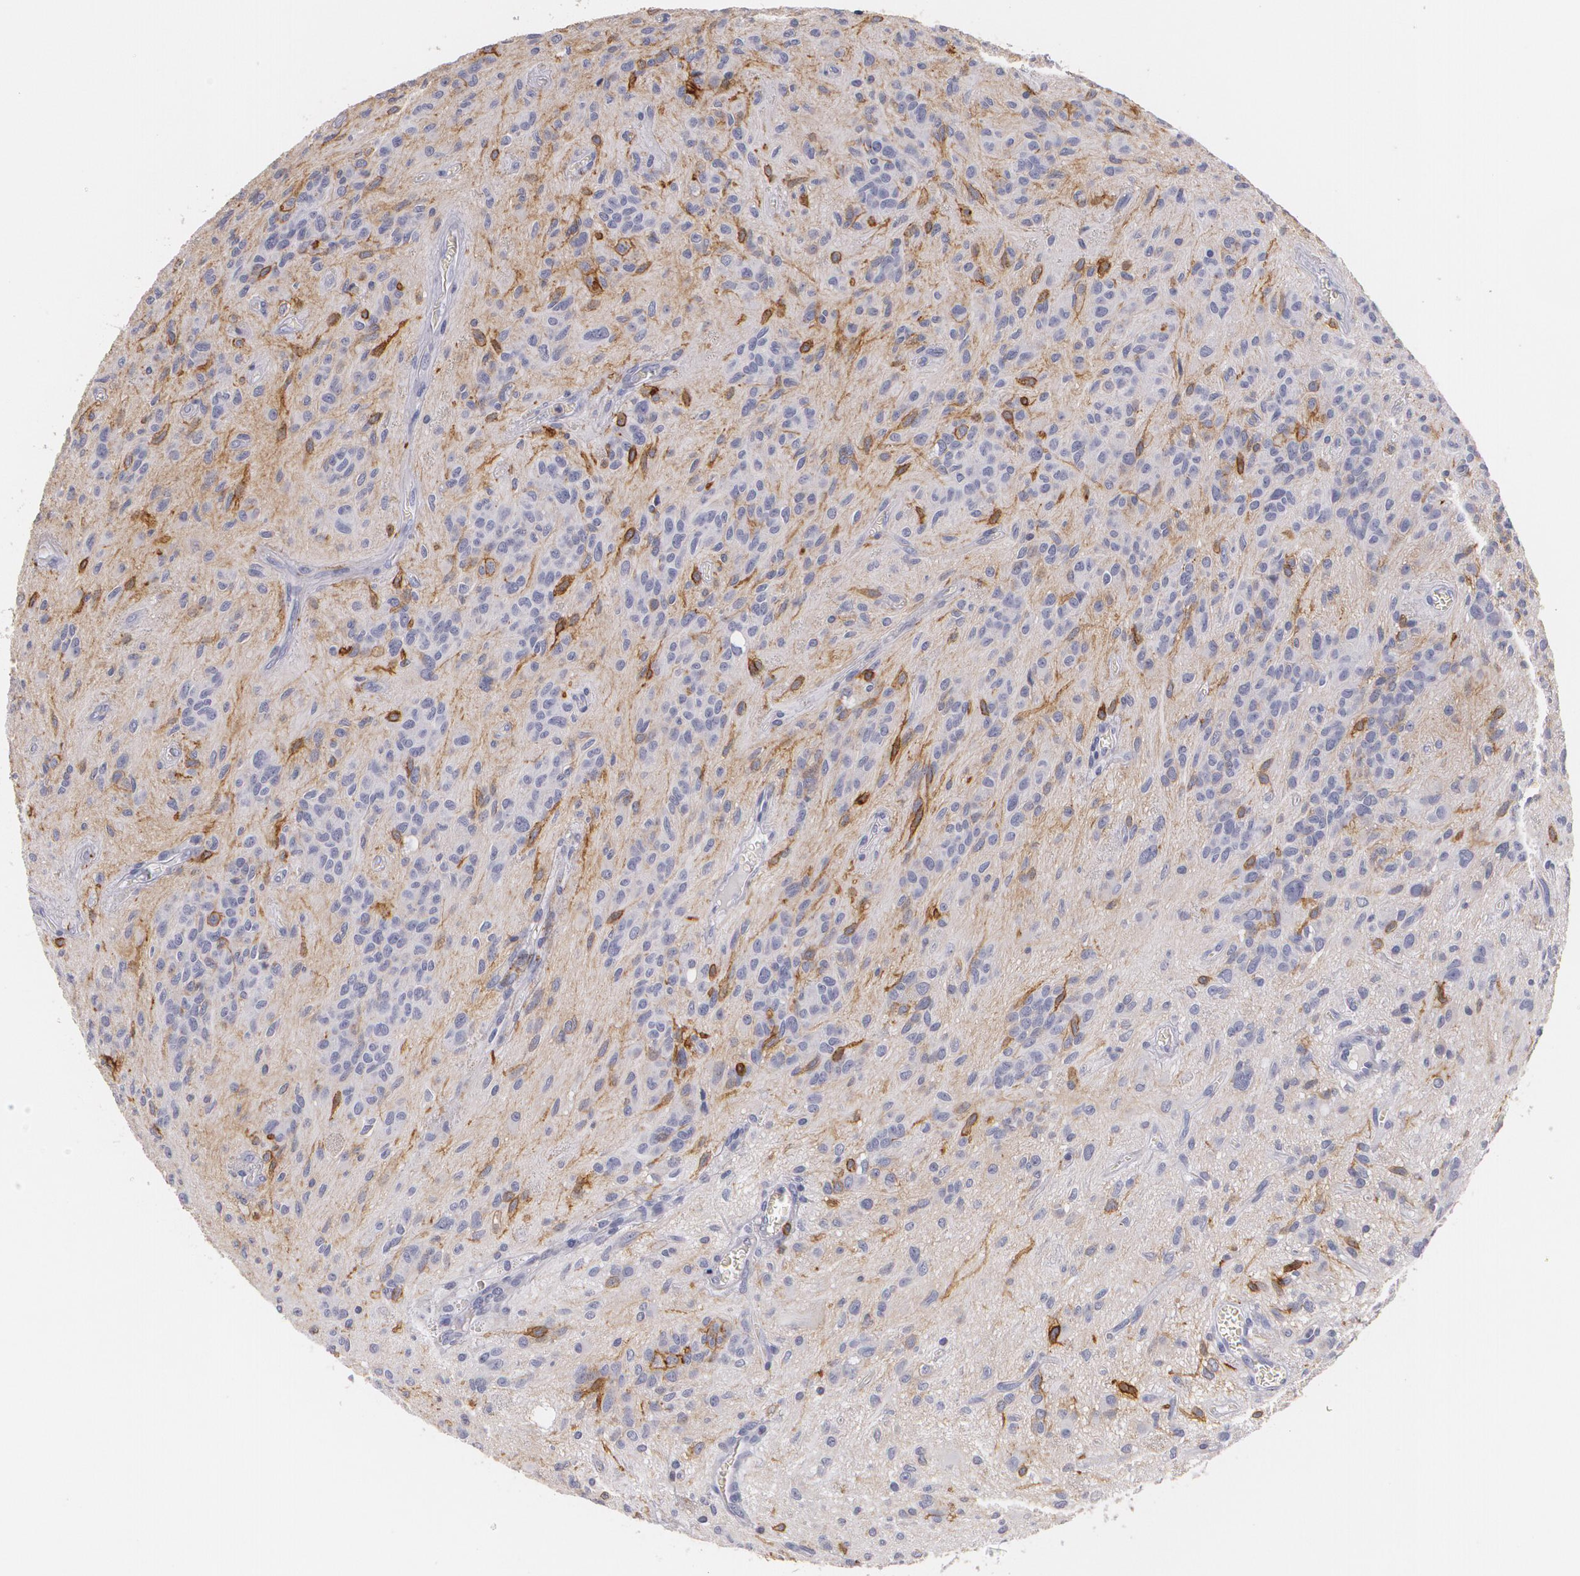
{"staining": {"intensity": "strong", "quantity": "<25%", "location": "cytoplasmic/membranous"}, "tissue": "glioma", "cell_type": "Tumor cells", "image_type": "cancer", "snomed": [{"axis": "morphology", "description": "Glioma, malignant, Low grade"}, {"axis": "topography", "description": "Brain"}], "caption": "About <25% of tumor cells in human malignant glioma (low-grade) exhibit strong cytoplasmic/membranous protein positivity as visualized by brown immunohistochemical staining.", "gene": "NGFR", "patient": {"sex": "female", "age": 15}}